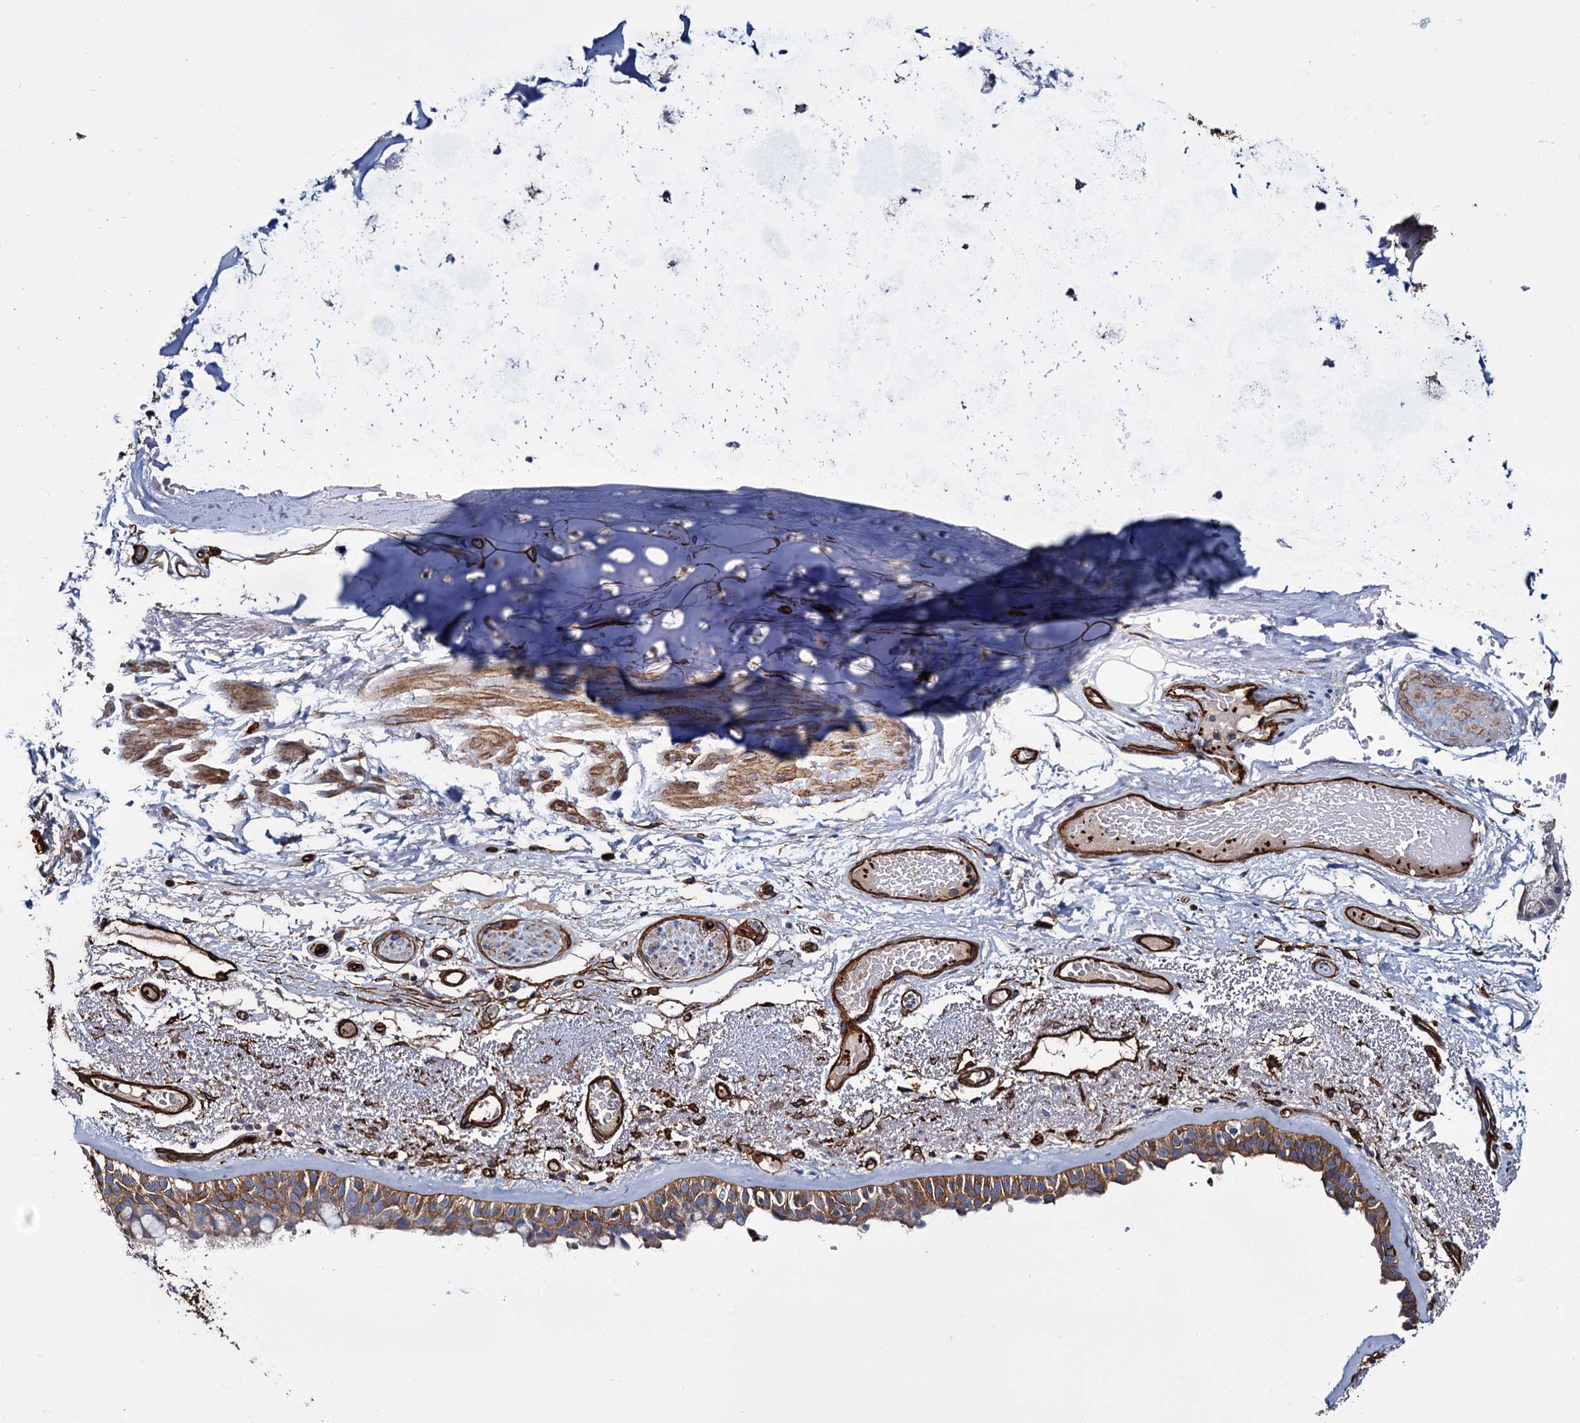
{"staining": {"intensity": "moderate", "quantity": "25%-75%", "location": "cytoplasmic/membranous"}, "tissue": "bronchus", "cell_type": "Respiratory epithelial cells", "image_type": "normal", "snomed": [{"axis": "morphology", "description": "Normal tissue, NOS"}, {"axis": "morphology", "description": "Squamous cell carcinoma, NOS"}, {"axis": "topography", "description": "Lymph node"}, {"axis": "topography", "description": "Bronchus"}, {"axis": "topography", "description": "Lung"}], "caption": "Immunohistochemical staining of unremarkable bronchus demonstrates medium levels of moderate cytoplasmic/membranous expression in approximately 25%-75% of respiratory epithelial cells.", "gene": "CACNA1C", "patient": {"sex": "male", "age": 66}}